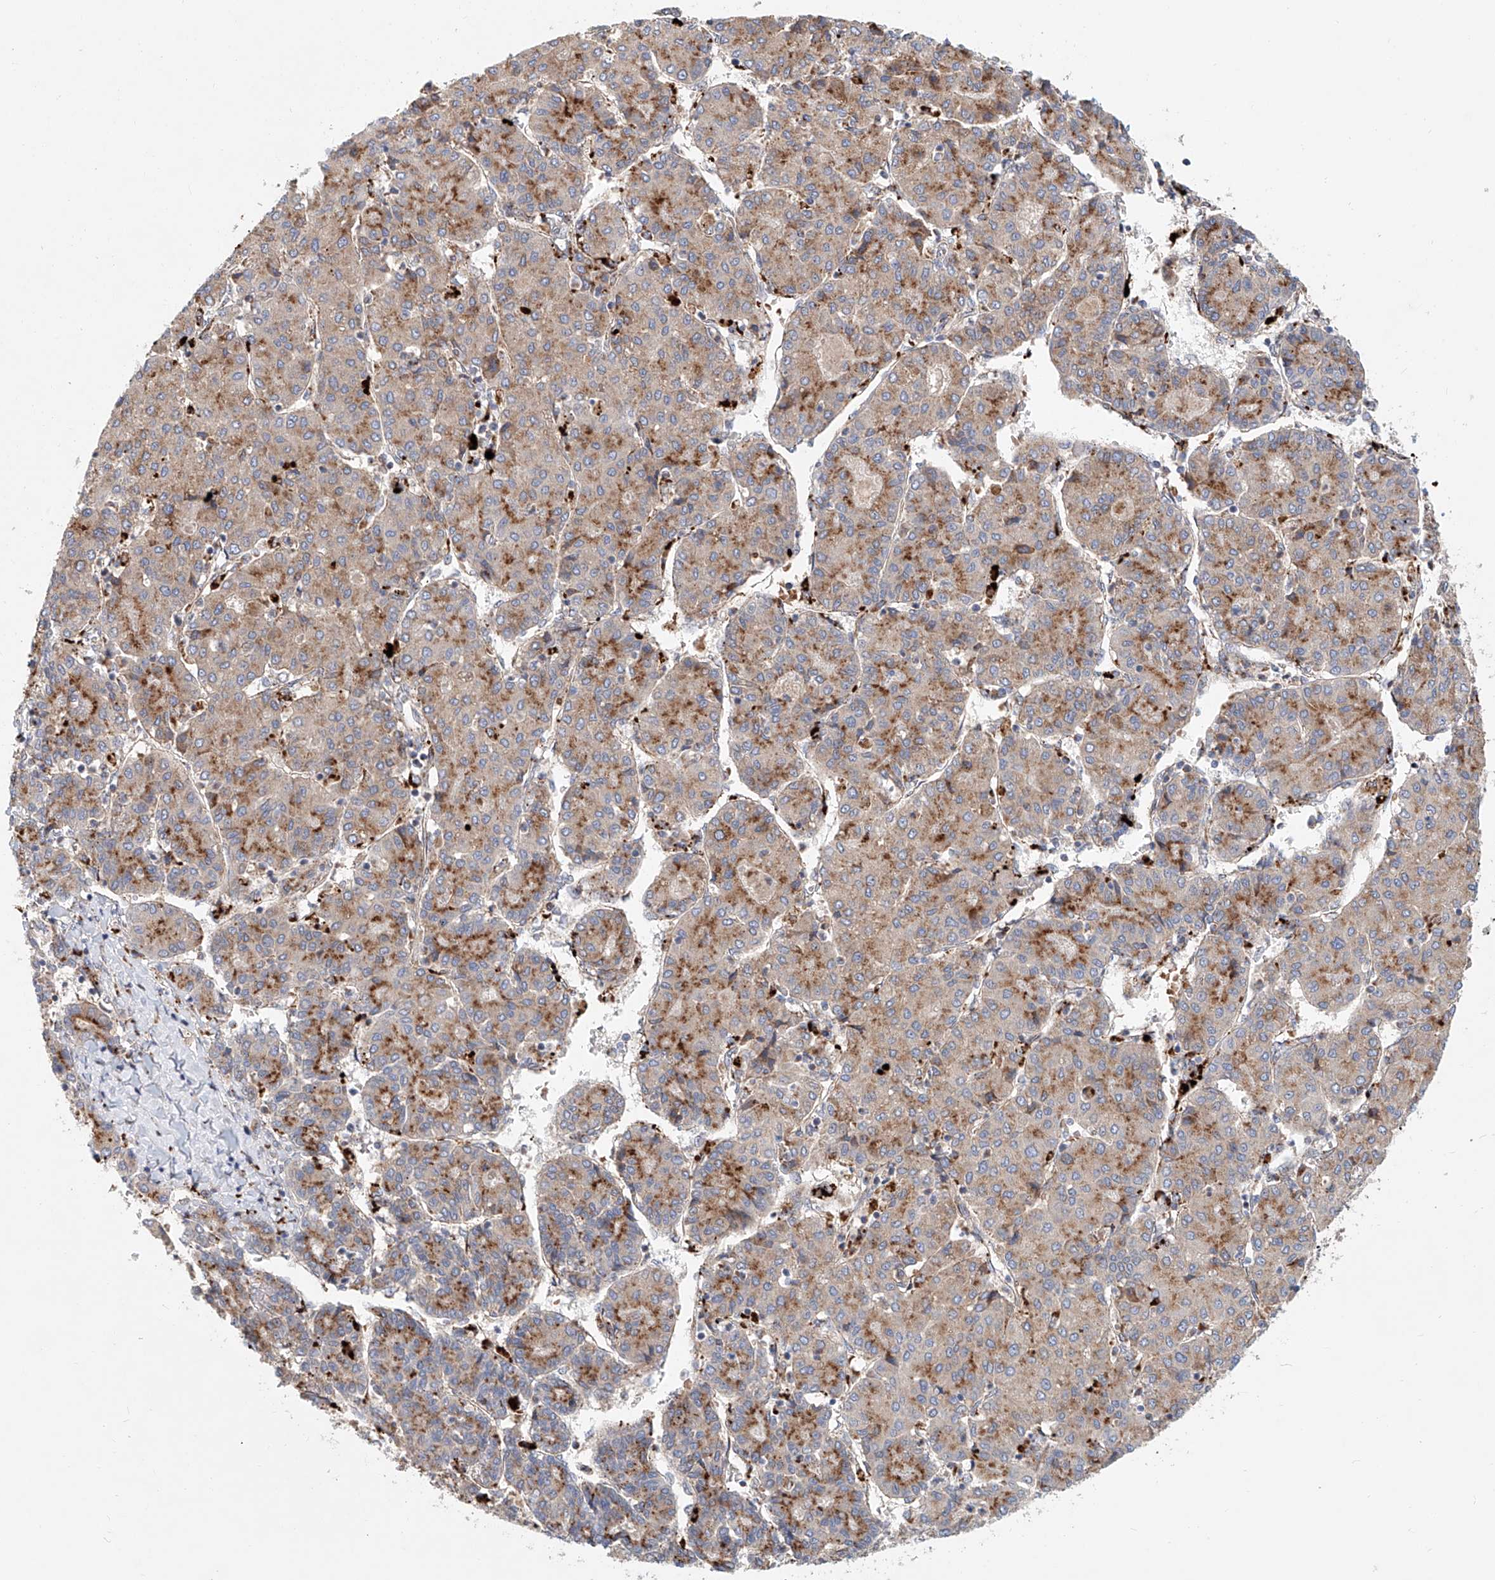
{"staining": {"intensity": "moderate", "quantity": "25%-75%", "location": "cytoplasmic/membranous"}, "tissue": "liver cancer", "cell_type": "Tumor cells", "image_type": "cancer", "snomed": [{"axis": "morphology", "description": "Carcinoma, Hepatocellular, NOS"}, {"axis": "topography", "description": "Liver"}], "caption": "High-power microscopy captured an immunohistochemistry histopathology image of liver cancer, revealing moderate cytoplasmic/membranous staining in about 25%-75% of tumor cells.", "gene": "HGSNAT", "patient": {"sex": "male", "age": 65}}